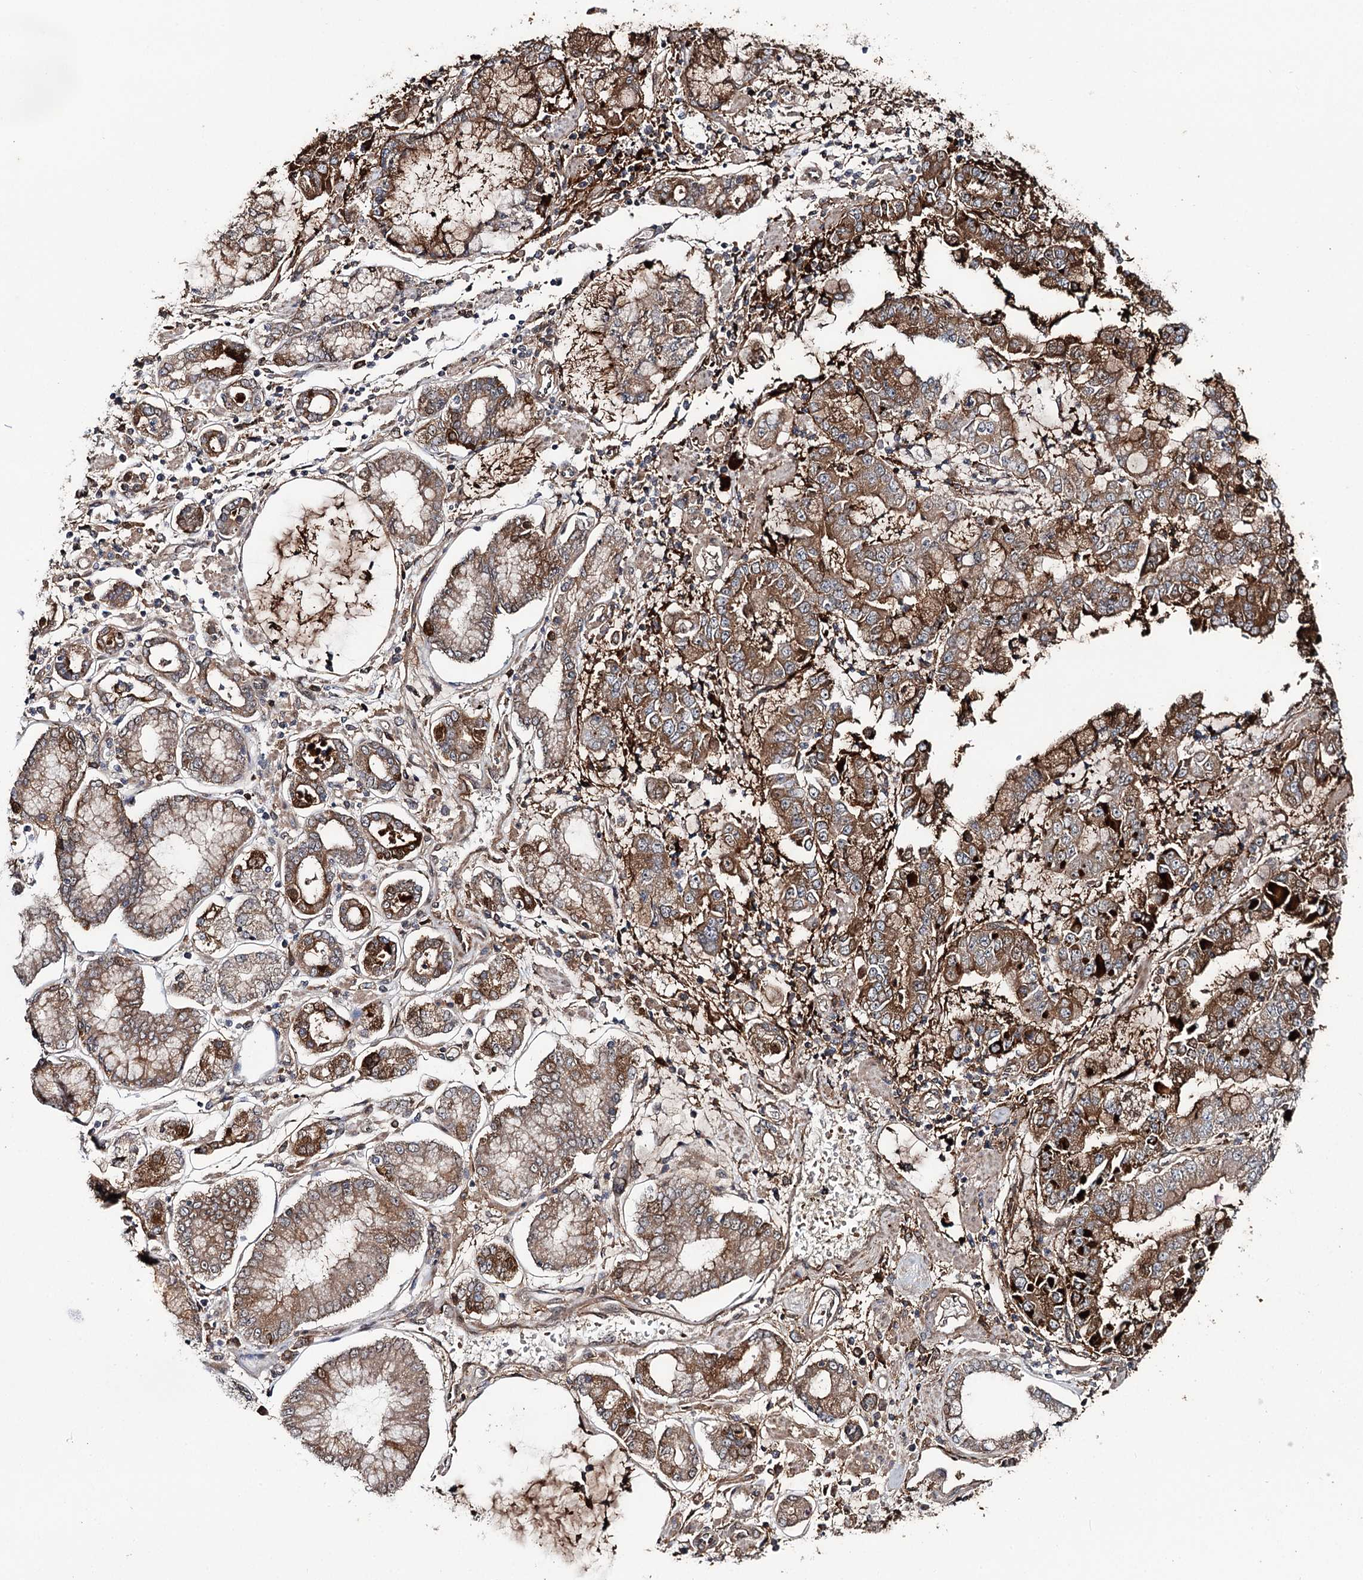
{"staining": {"intensity": "strong", "quantity": ">75%", "location": "cytoplasmic/membranous"}, "tissue": "stomach cancer", "cell_type": "Tumor cells", "image_type": "cancer", "snomed": [{"axis": "morphology", "description": "Adenocarcinoma, NOS"}, {"axis": "topography", "description": "Stomach"}], "caption": "DAB immunohistochemical staining of adenocarcinoma (stomach) demonstrates strong cytoplasmic/membranous protein staining in approximately >75% of tumor cells. (brown staining indicates protein expression, while blue staining denotes nuclei).", "gene": "MSANTD2", "patient": {"sex": "male", "age": 76}}